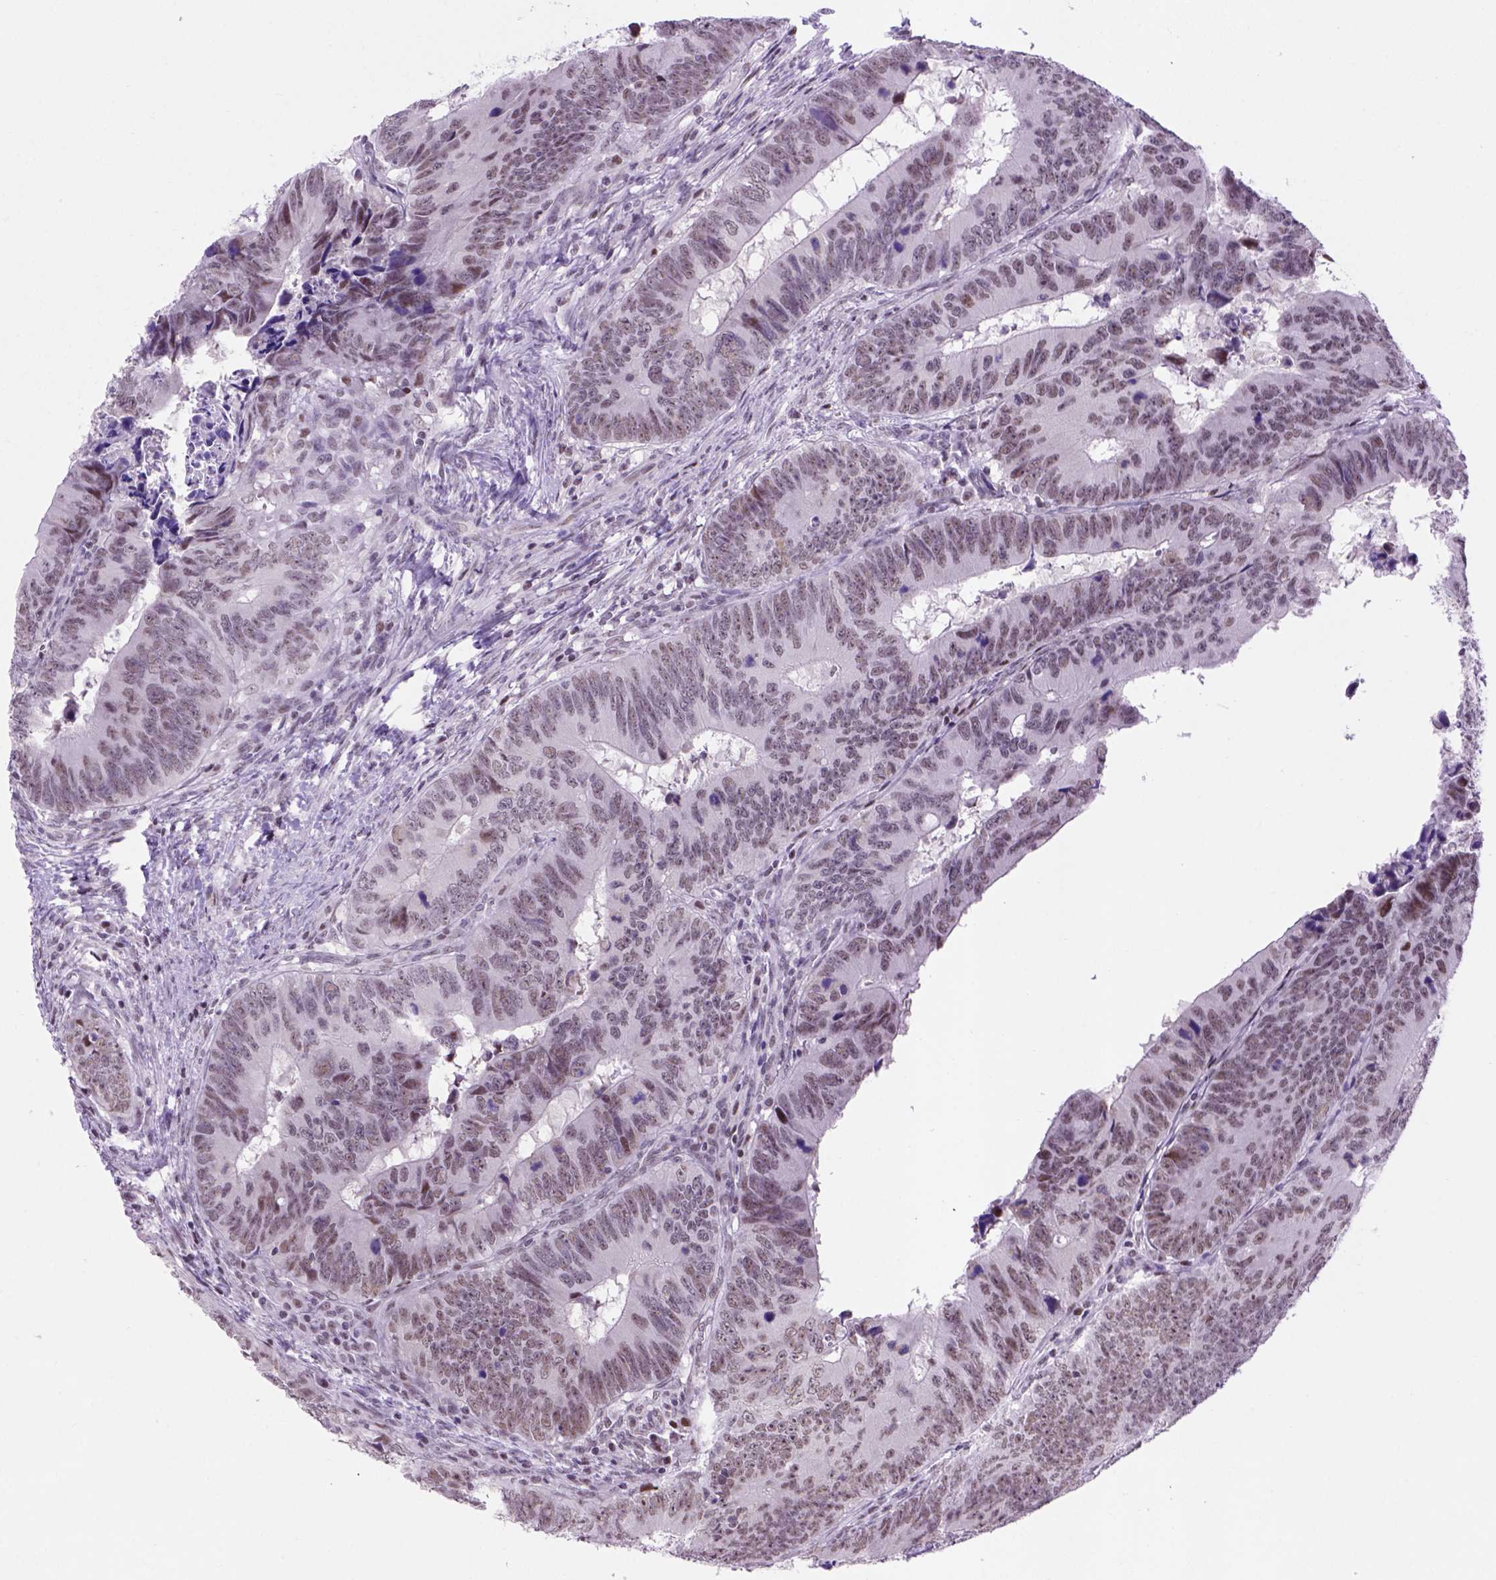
{"staining": {"intensity": "weak", "quantity": "25%-75%", "location": "nuclear"}, "tissue": "colorectal cancer", "cell_type": "Tumor cells", "image_type": "cancer", "snomed": [{"axis": "morphology", "description": "Adenocarcinoma, NOS"}, {"axis": "topography", "description": "Colon"}], "caption": "Immunohistochemistry (IHC) staining of colorectal cancer (adenocarcinoma), which displays low levels of weak nuclear expression in approximately 25%-75% of tumor cells indicating weak nuclear protein staining. The staining was performed using DAB (3,3'-diaminobenzidine) (brown) for protein detection and nuclei were counterstained in hematoxylin (blue).", "gene": "TBPL1", "patient": {"sex": "female", "age": 82}}